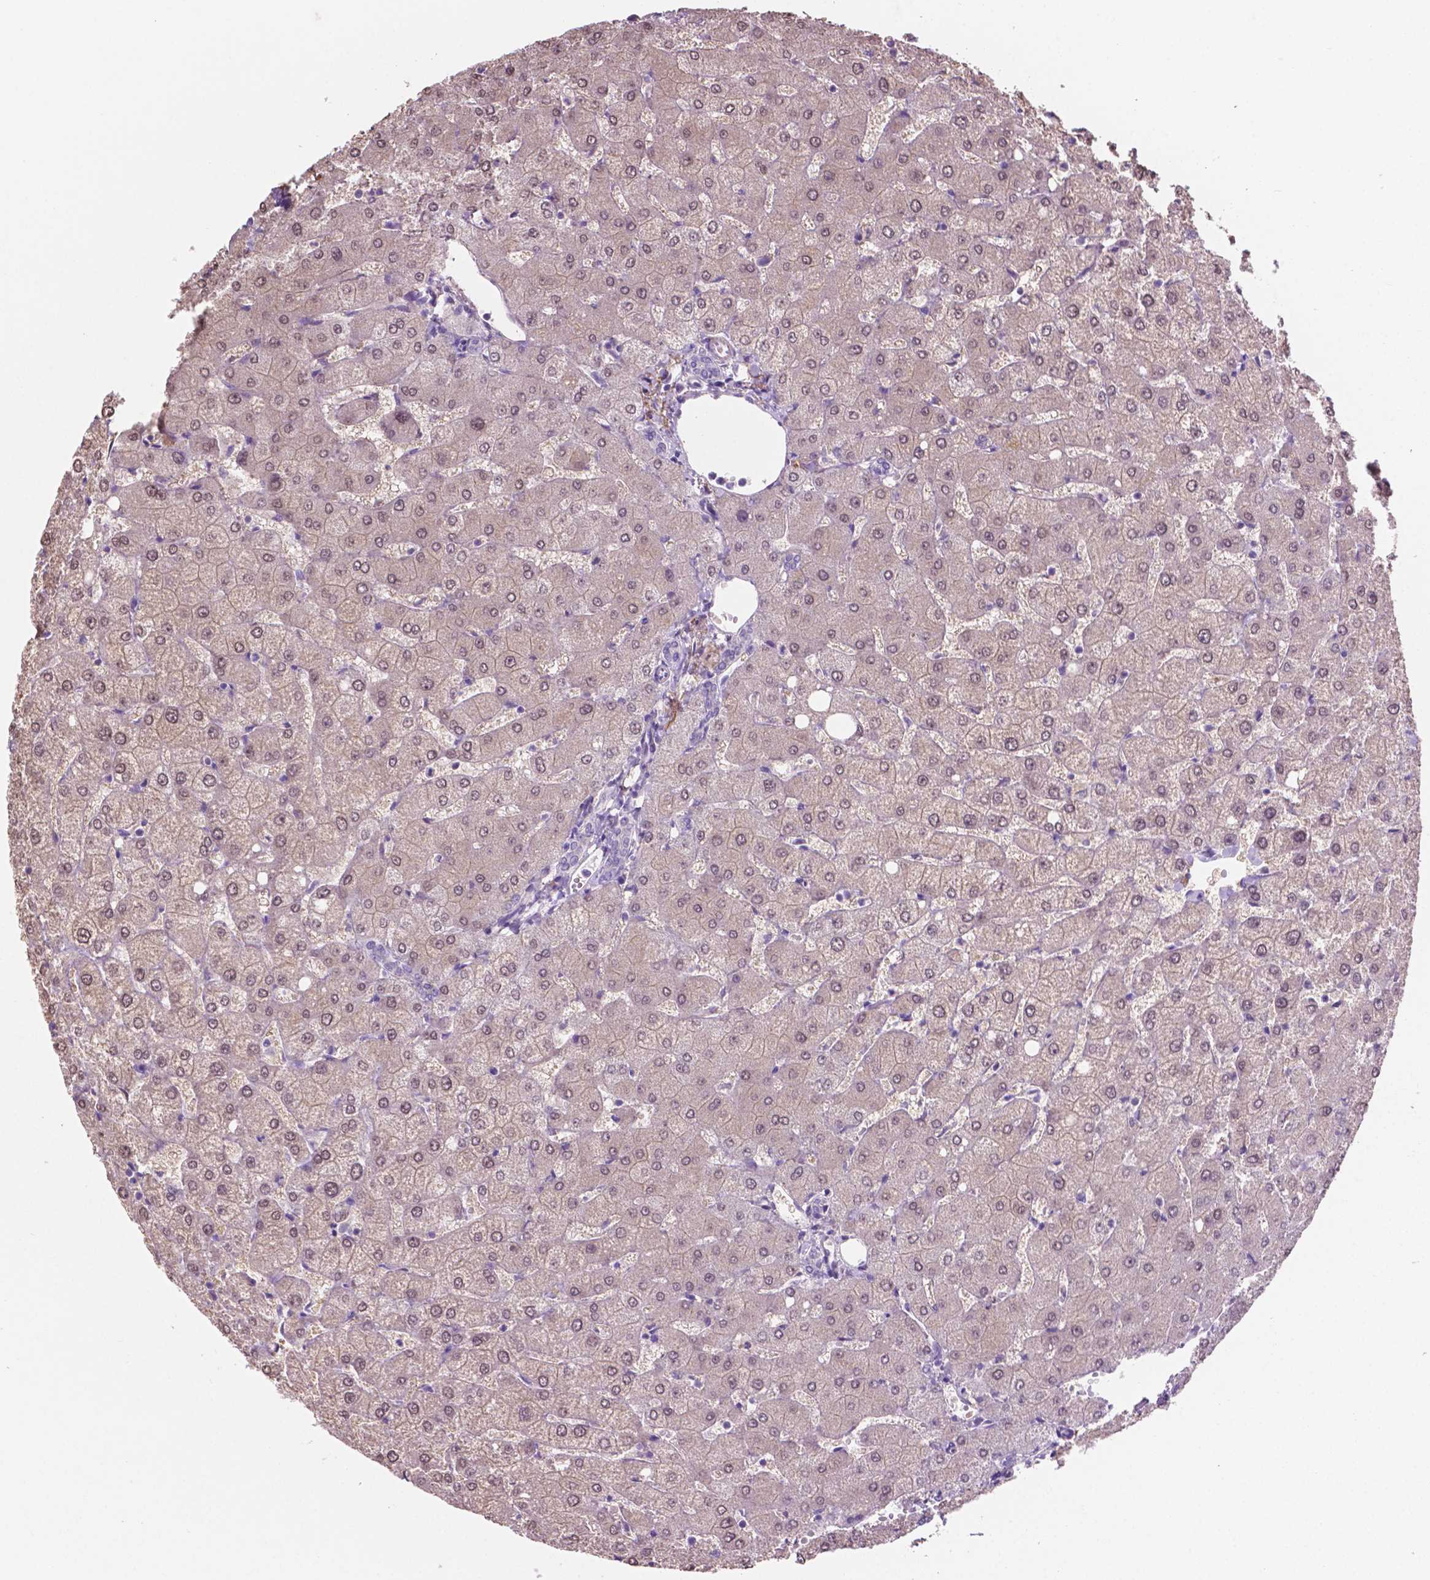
{"staining": {"intensity": "negative", "quantity": "none", "location": "none"}, "tissue": "liver", "cell_type": "Cholangiocytes", "image_type": "normal", "snomed": [{"axis": "morphology", "description": "Normal tissue, NOS"}, {"axis": "topography", "description": "Liver"}], "caption": "A high-resolution image shows immunohistochemistry staining of unremarkable liver, which shows no significant positivity in cholangiocytes.", "gene": "ACY3", "patient": {"sex": "female", "age": 54}}